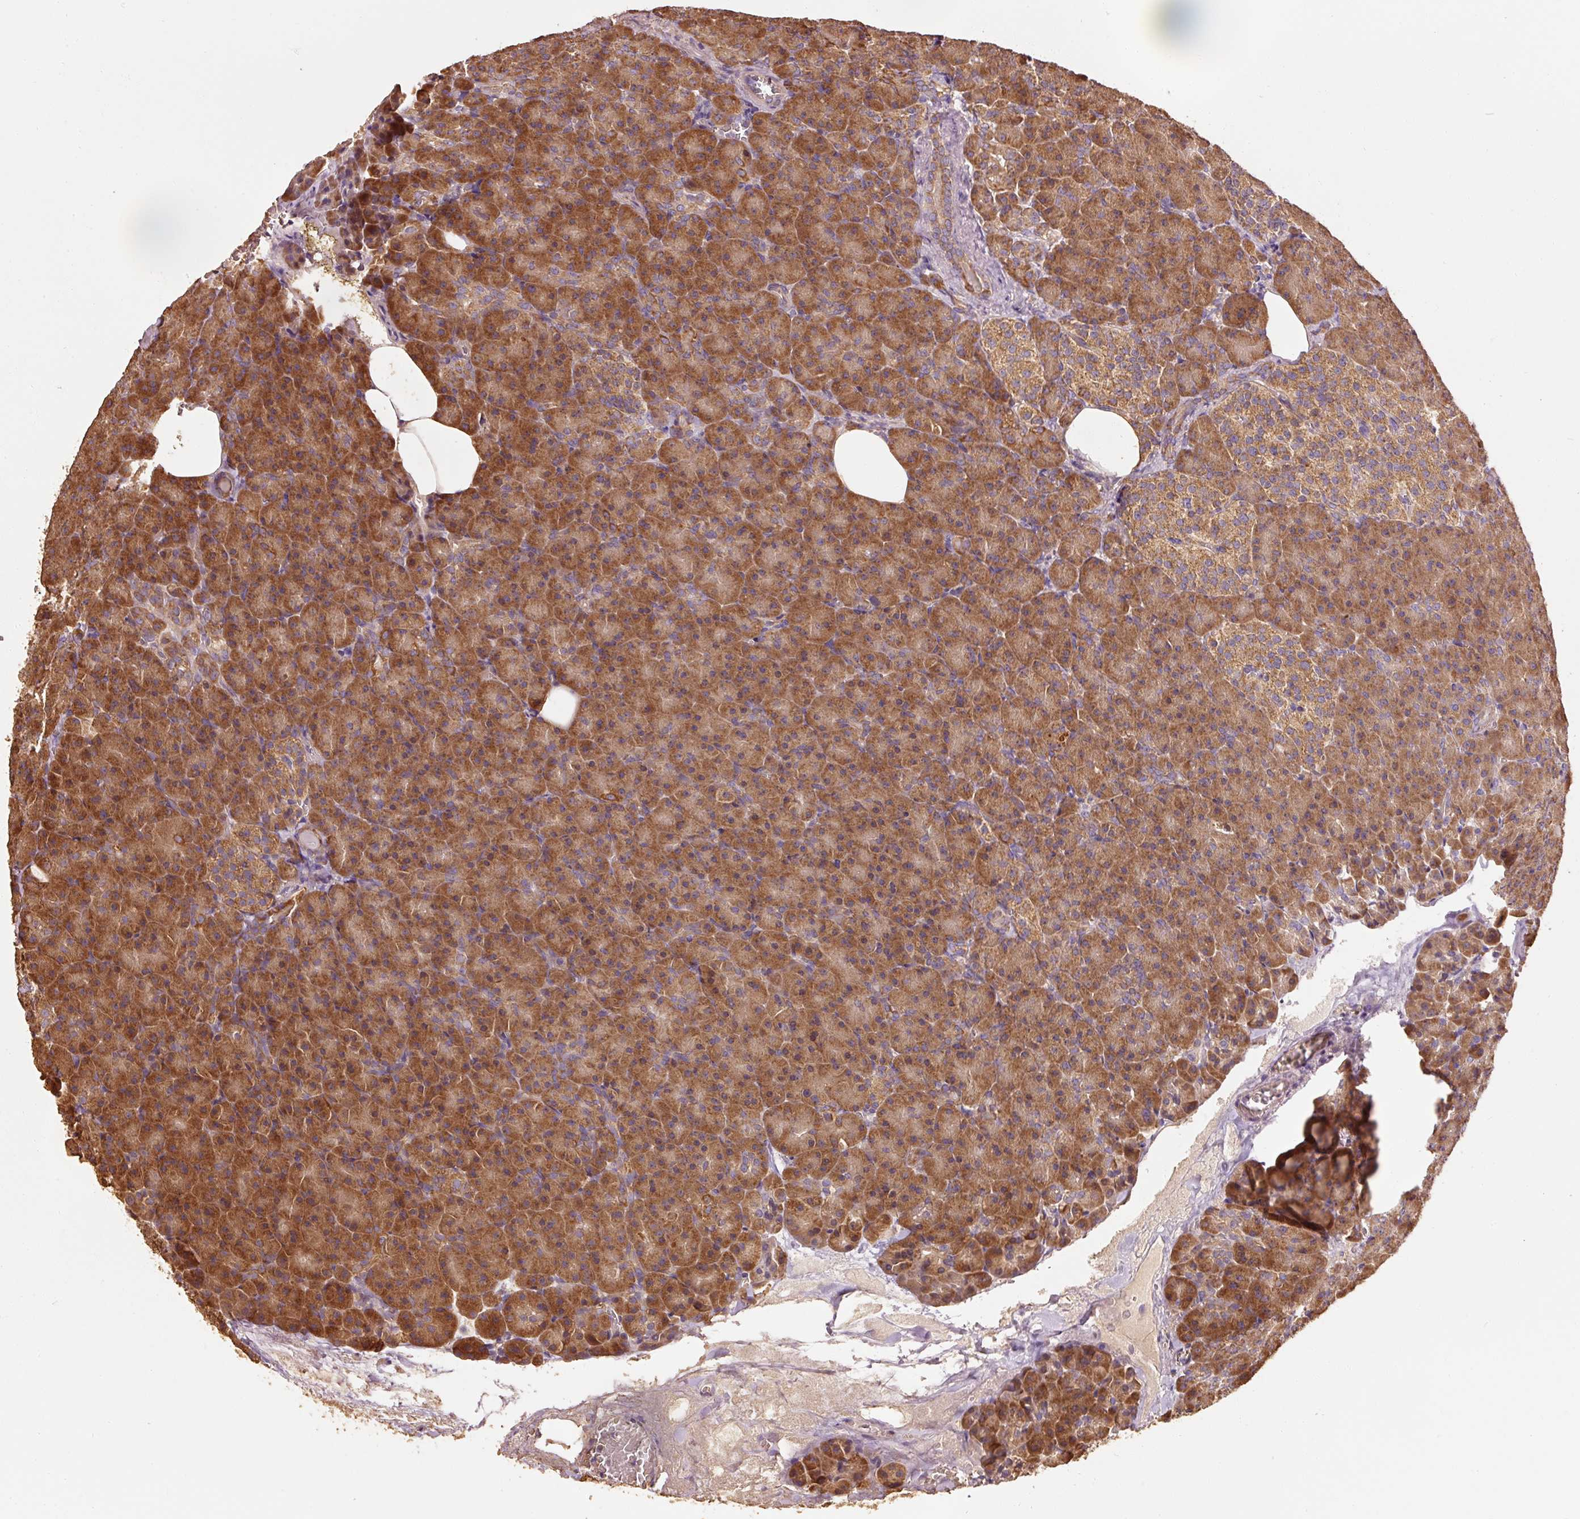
{"staining": {"intensity": "strong", "quantity": ">75%", "location": "cytoplasmic/membranous"}, "tissue": "pancreas", "cell_type": "Exocrine glandular cells", "image_type": "normal", "snomed": [{"axis": "morphology", "description": "Normal tissue, NOS"}, {"axis": "topography", "description": "Pancreas"}], "caption": "A brown stain shows strong cytoplasmic/membranous expression of a protein in exocrine glandular cells of normal pancreas.", "gene": "EFHC1", "patient": {"sex": "female", "age": 74}}